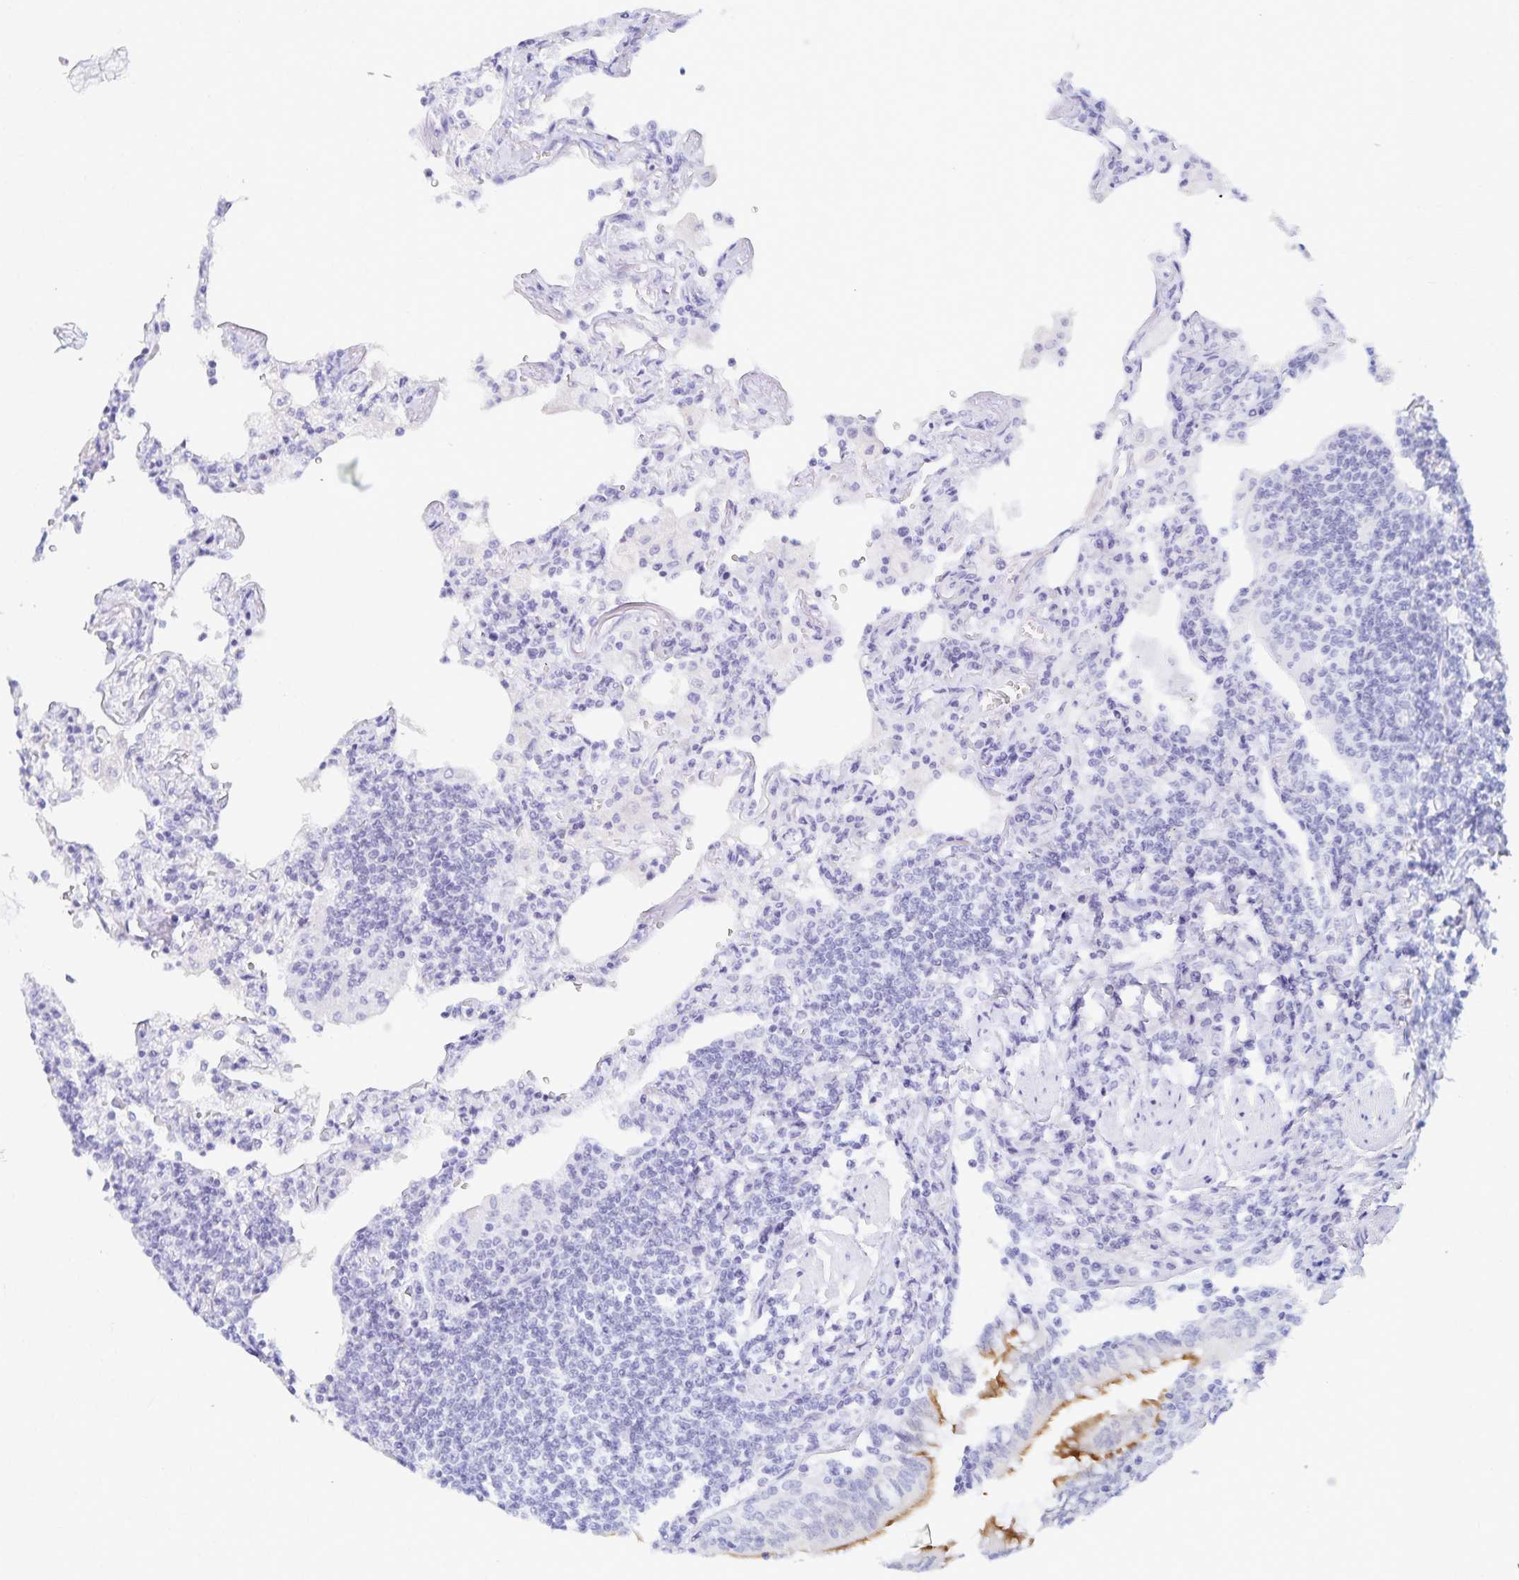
{"staining": {"intensity": "negative", "quantity": "none", "location": "none"}, "tissue": "lymphoma", "cell_type": "Tumor cells", "image_type": "cancer", "snomed": [{"axis": "morphology", "description": "Malignant lymphoma, non-Hodgkin's type, Low grade"}, {"axis": "topography", "description": "Lung"}], "caption": "Immunohistochemical staining of human lymphoma exhibits no significant staining in tumor cells.", "gene": "C2orf50", "patient": {"sex": "female", "age": 71}}